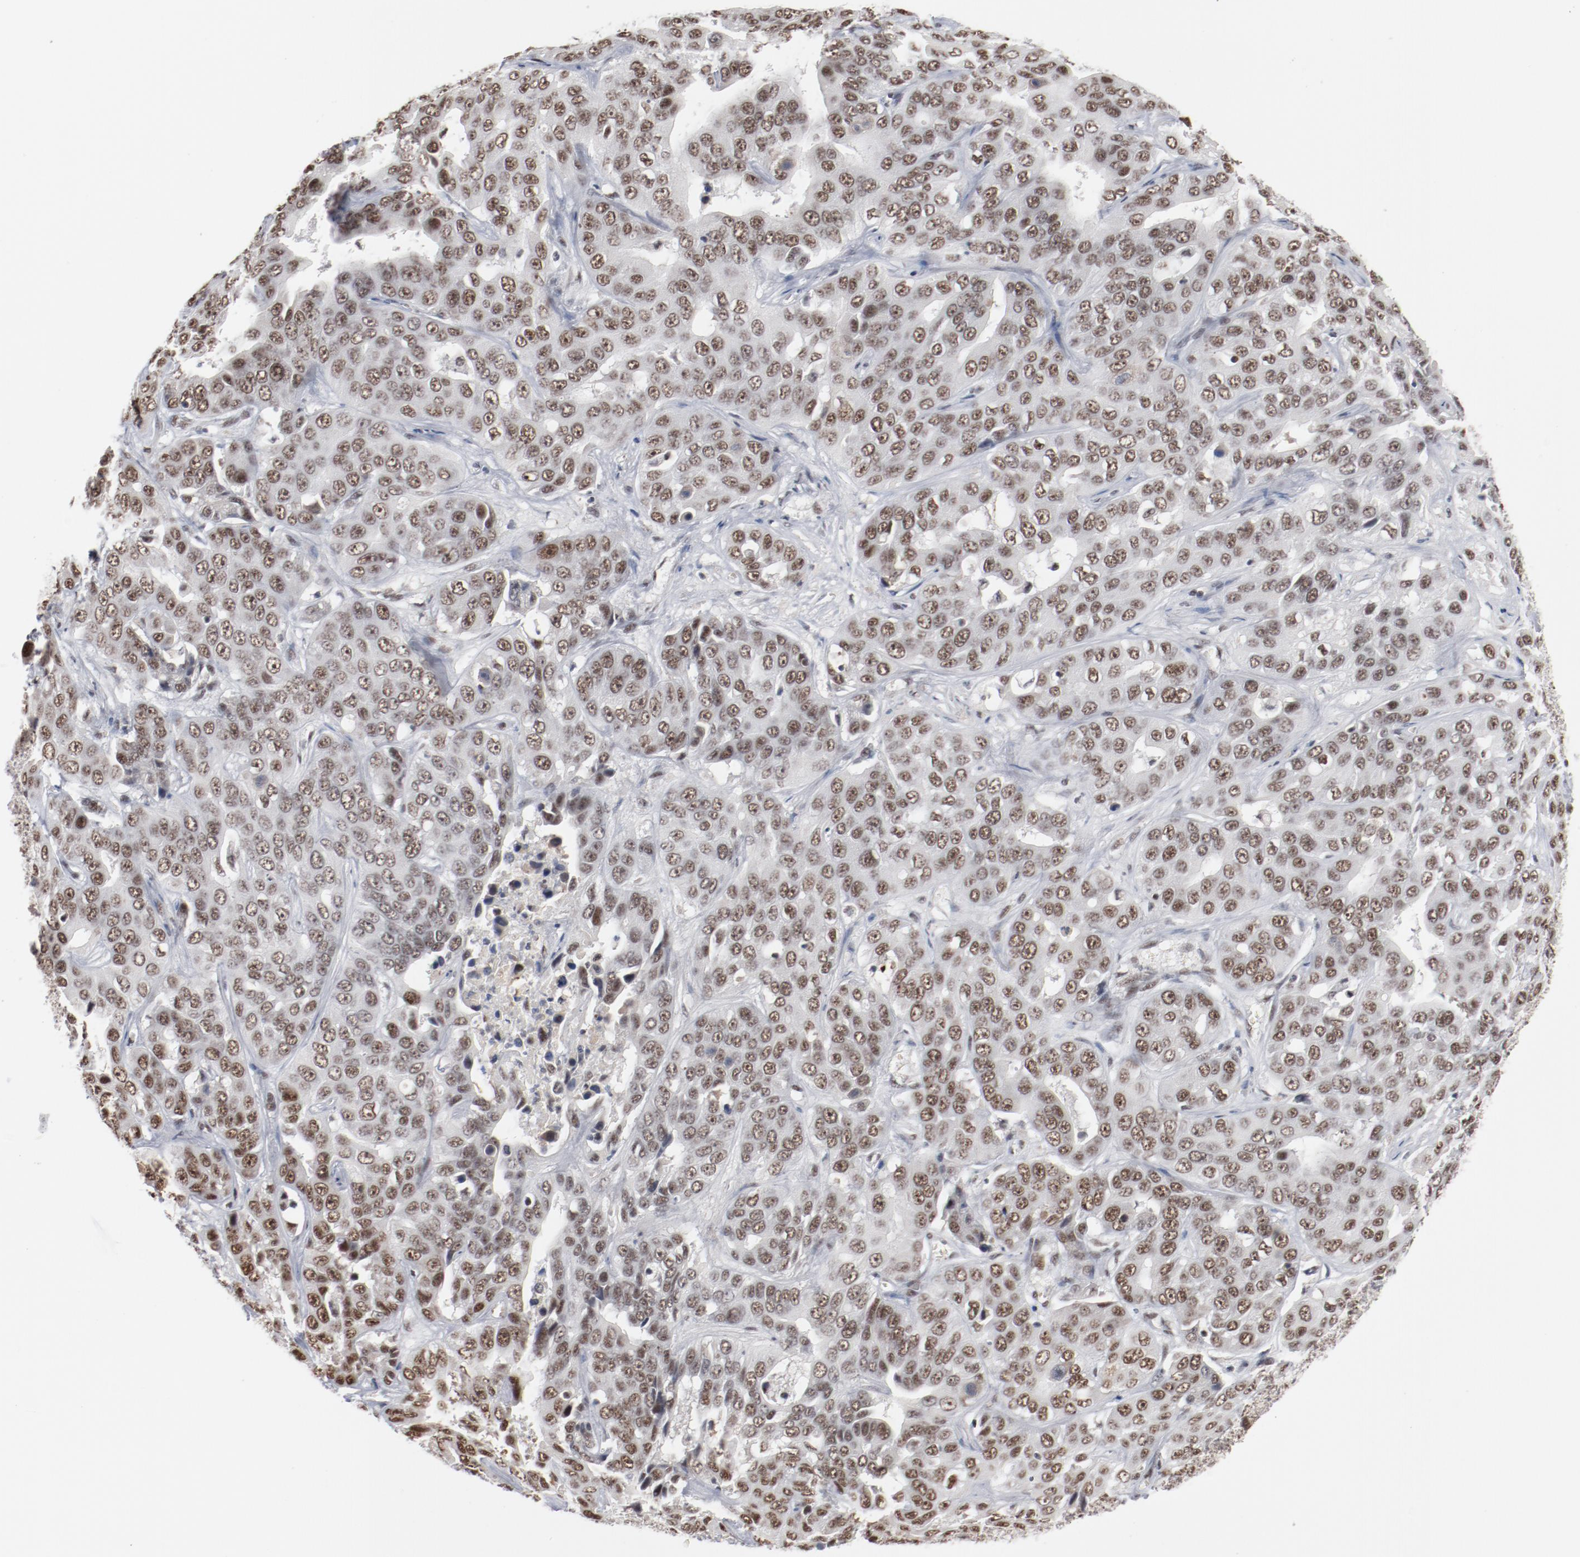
{"staining": {"intensity": "moderate", "quantity": ">75%", "location": "nuclear"}, "tissue": "liver cancer", "cell_type": "Tumor cells", "image_type": "cancer", "snomed": [{"axis": "morphology", "description": "Cholangiocarcinoma"}, {"axis": "topography", "description": "Liver"}], "caption": "High-magnification brightfield microscopy of cholangiocarcinoma (liver) stained with DAB (brown) and counterstained with hematoxylin (blue). tumor cells exhibit moderate nuclear positivity is present in about>75% of cells. (brown staining indicates protein expression, while blue staining denotes nuclei).", "gene": "BUB3", "patient": {"sex": "female", "age": 52}}